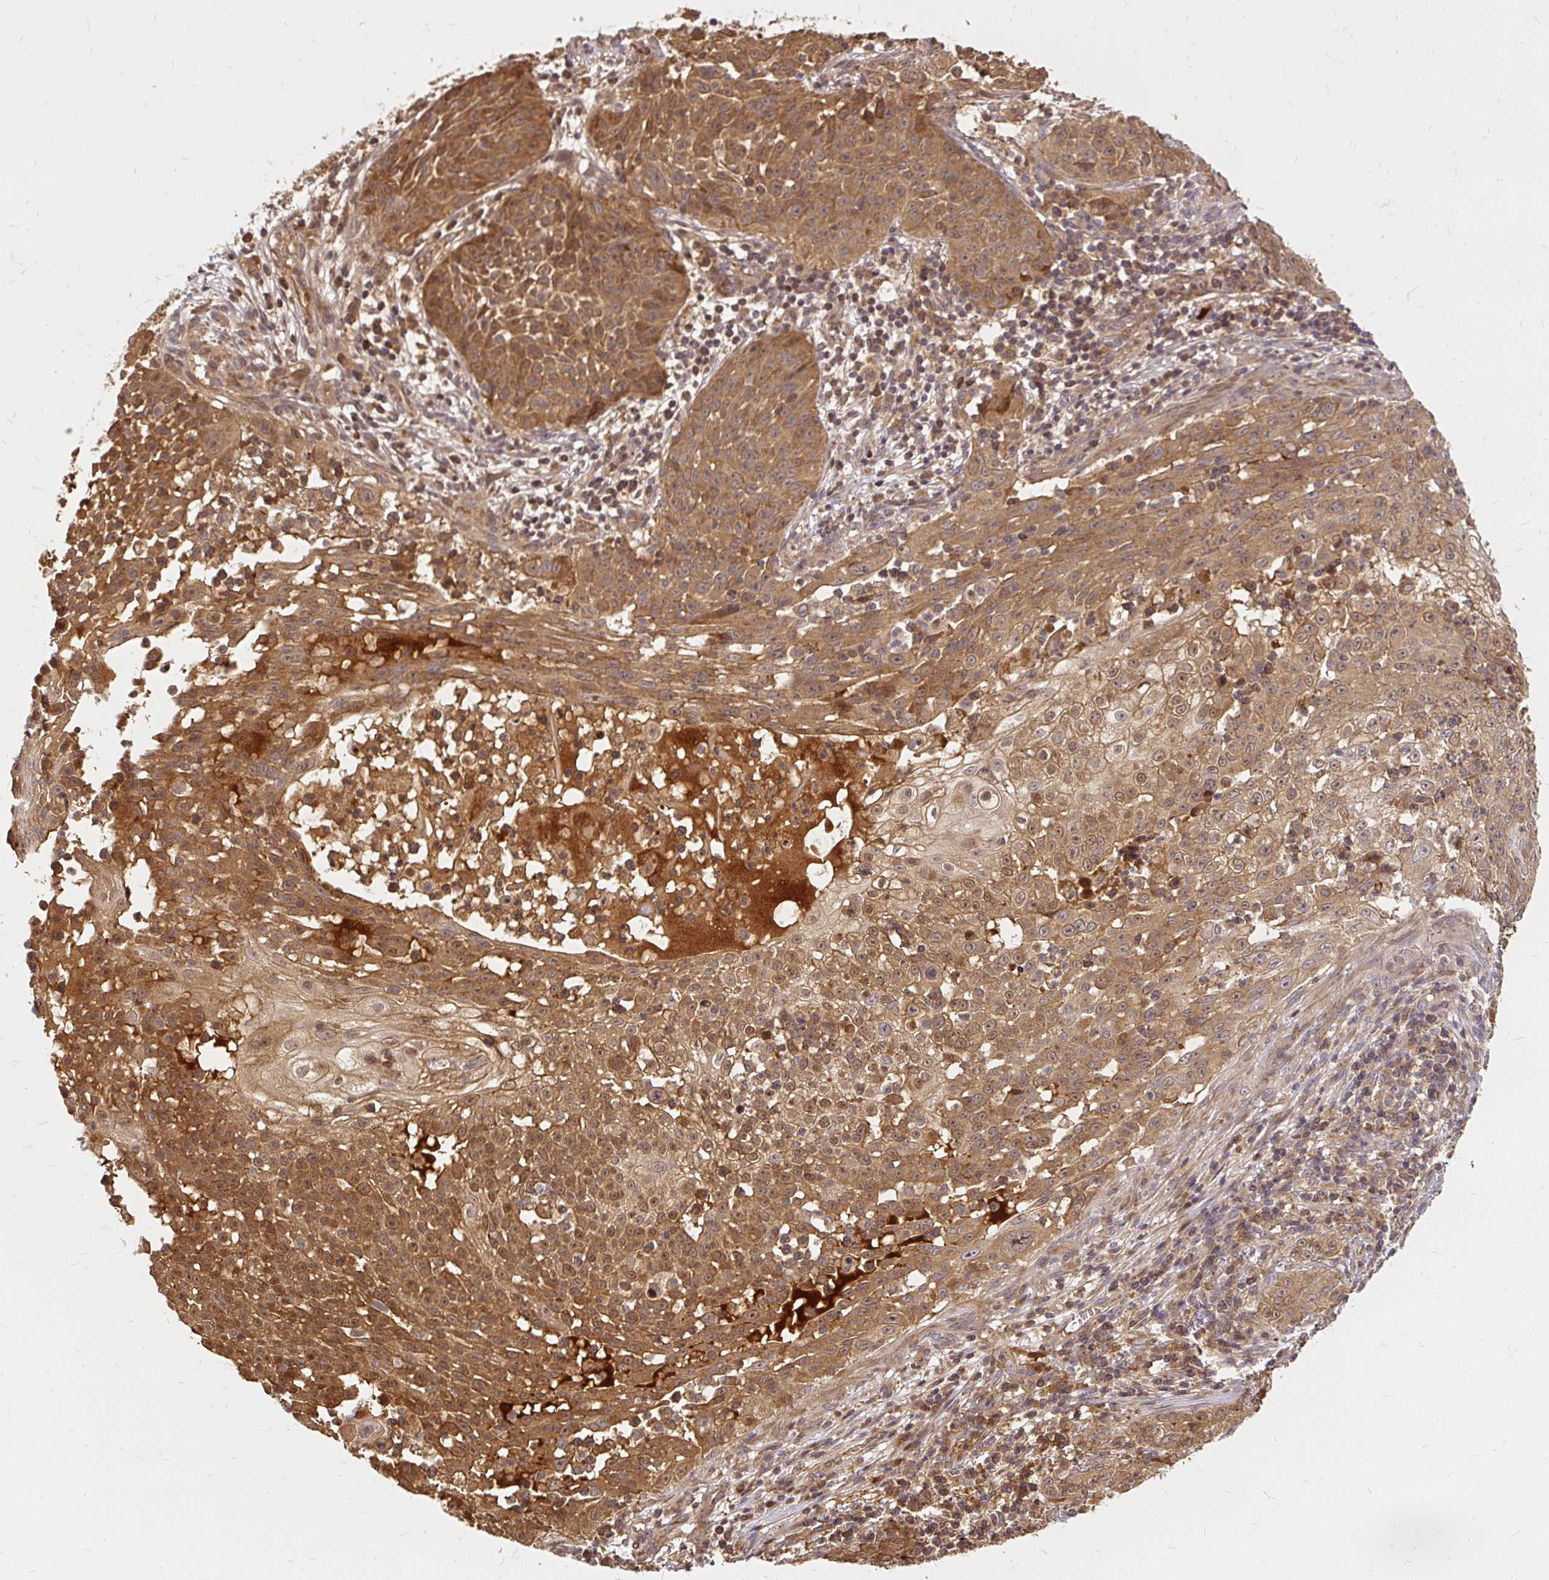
{"staining": {"intensity": "moderate", "quantity": ">75%", "location": "cytoplasmic/membranous,nuclear"}, "tissue": "skin cancer", "cell_type": "Tumor cells", "image_type": "cancer", "snomed": [{"axis": "morphology", "description": "Squamous cell carcinoma, NOS"}, {"axis": "topography", "description": "Skin"}], "caption": "The immunohistochemical stain labels moderate cytoplasmic/membranous and nuclear expression in tumor cells of skin cancer tissue. (DAB (3,3'-diaminobenzidine) IHC with brightfield microscopy, high magnification).", "gene": "AP5S1", "patient": {"sex": "male", "age": 24}}